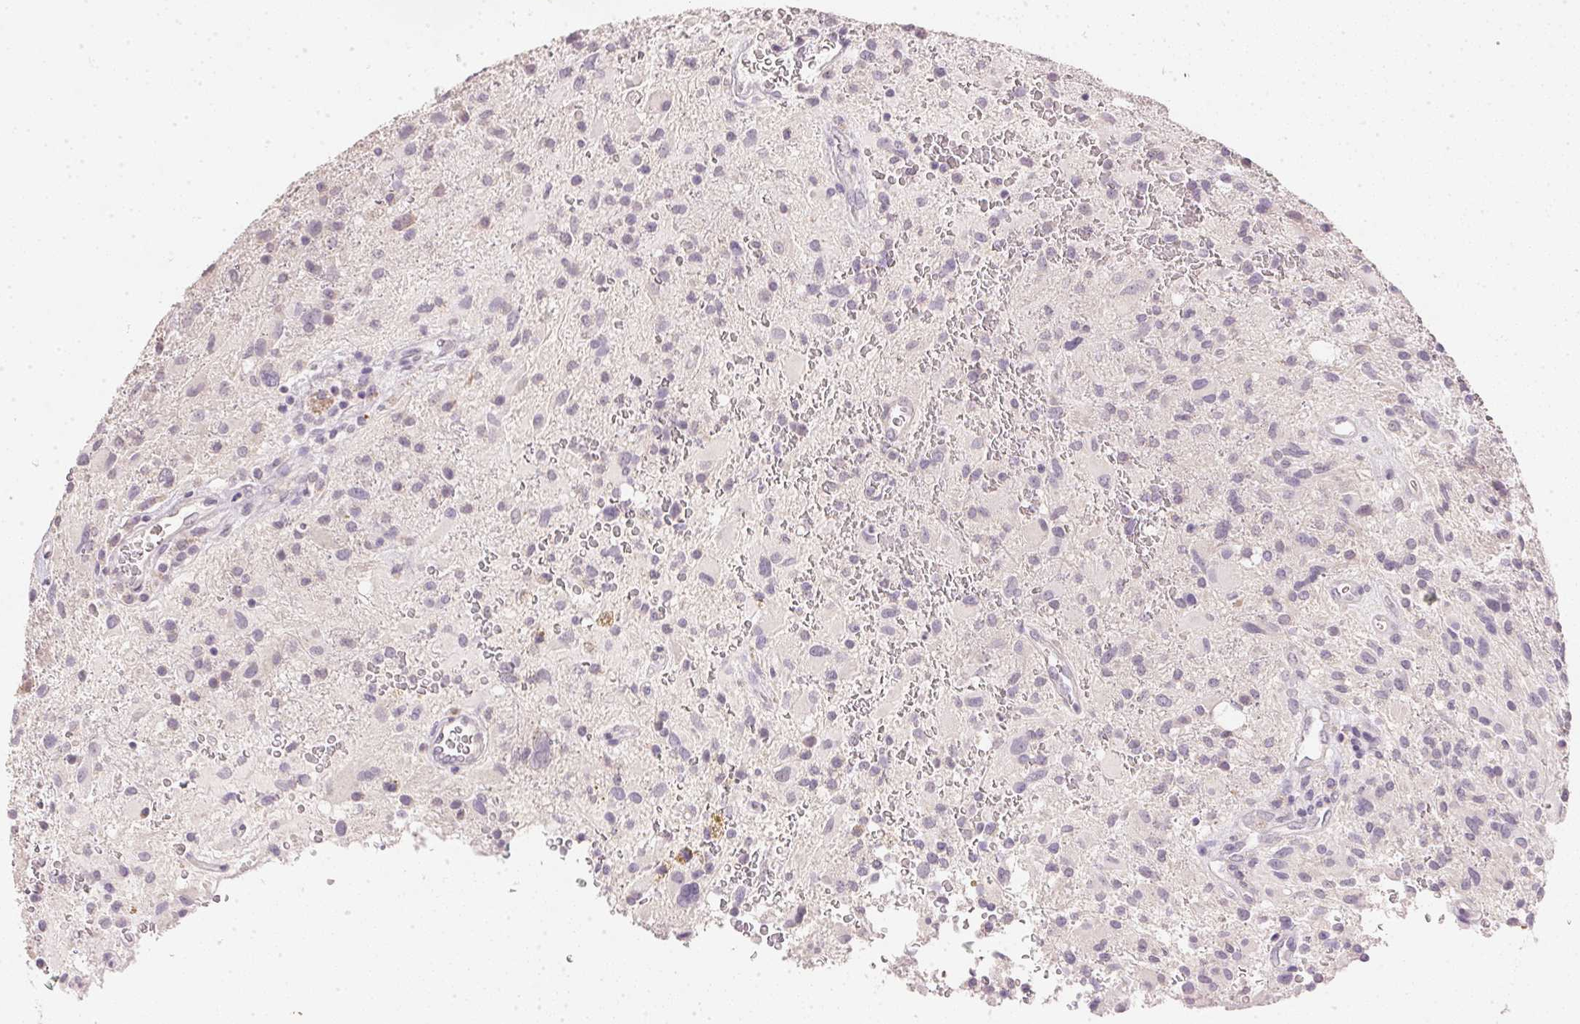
{"staining": {"intensity": "negative", "quantity": "none", "location": "none"}, "tissue": "glioma", "cell_type": "Tumor cells", "image_type": "cancer", "snomed": [{"axis": "morphology", "description": "Glioma, malignant, High grade"}, {"axis": "topography", "description": "Brain"}], "caption": "High magnification brightfield microscopy of malignant high-grade glioma stained with DAB (brown) and counterstained with hematoxylin (blue): tumor cells show no significant positivity.", "gene": "DHCR24", "patient": {"sex": "male", "age": 53}}